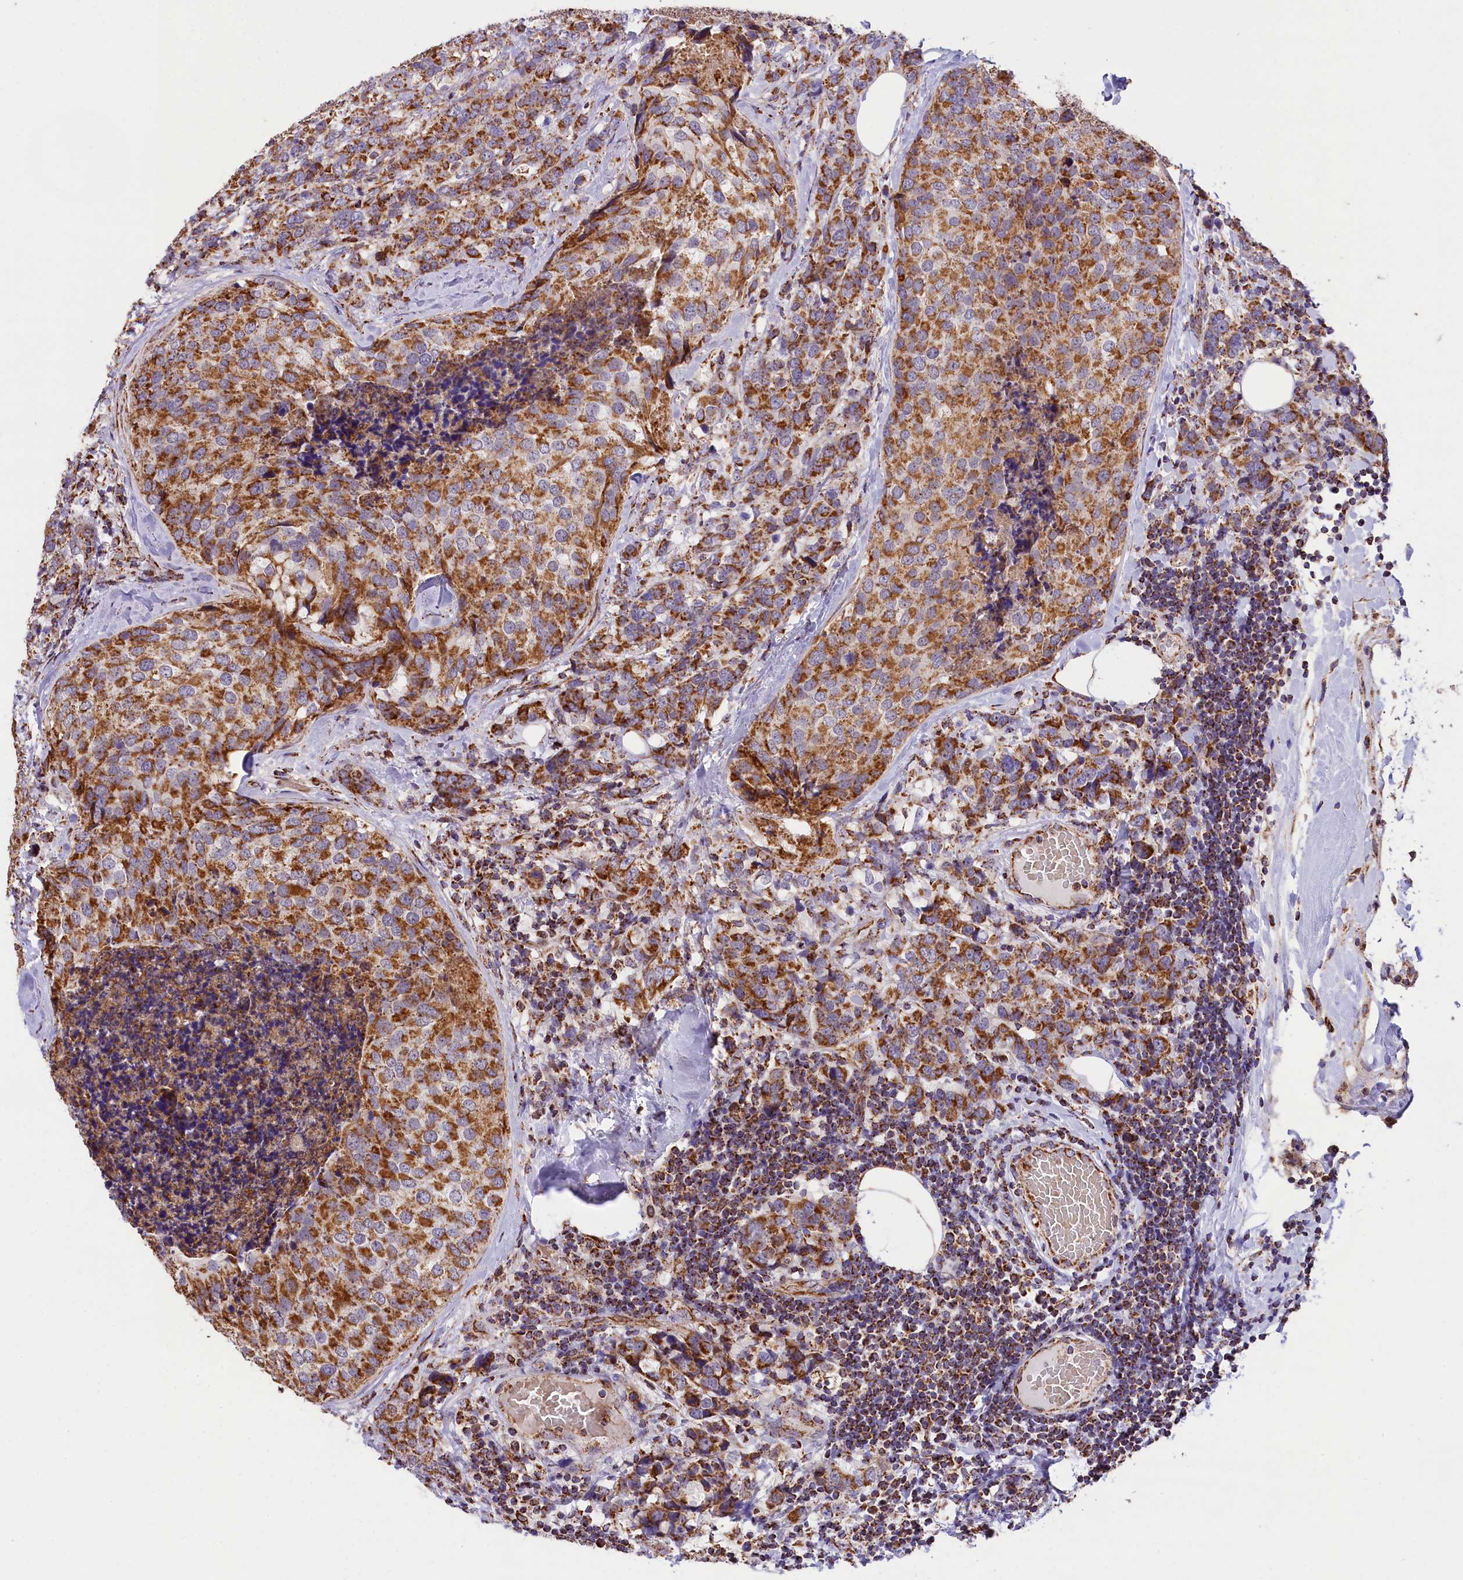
{"staining": {"intensity": "moderate", "quantity": ">75%", "location": "cytoplasmic/membranous"}, "tissue": "breast cancer", "cell_type": "Tumor cells", "image_type": "cancer", "snomed": [{"axis": "morphology", "description": "Lobular carcinoma"}, {"axis": "topography", "description": "Breast"}], "caption": "Breast lobular carcinoma tissue shows moderate cytoplasmic/membranous expression in approximately >75% of tumor cells, visualized by immunohistochemistry. (DAB IHC with brightfield microscopy, high magnification).", "gene": "NDUFA8", "patient": {"sex": "female", "age": 59}}